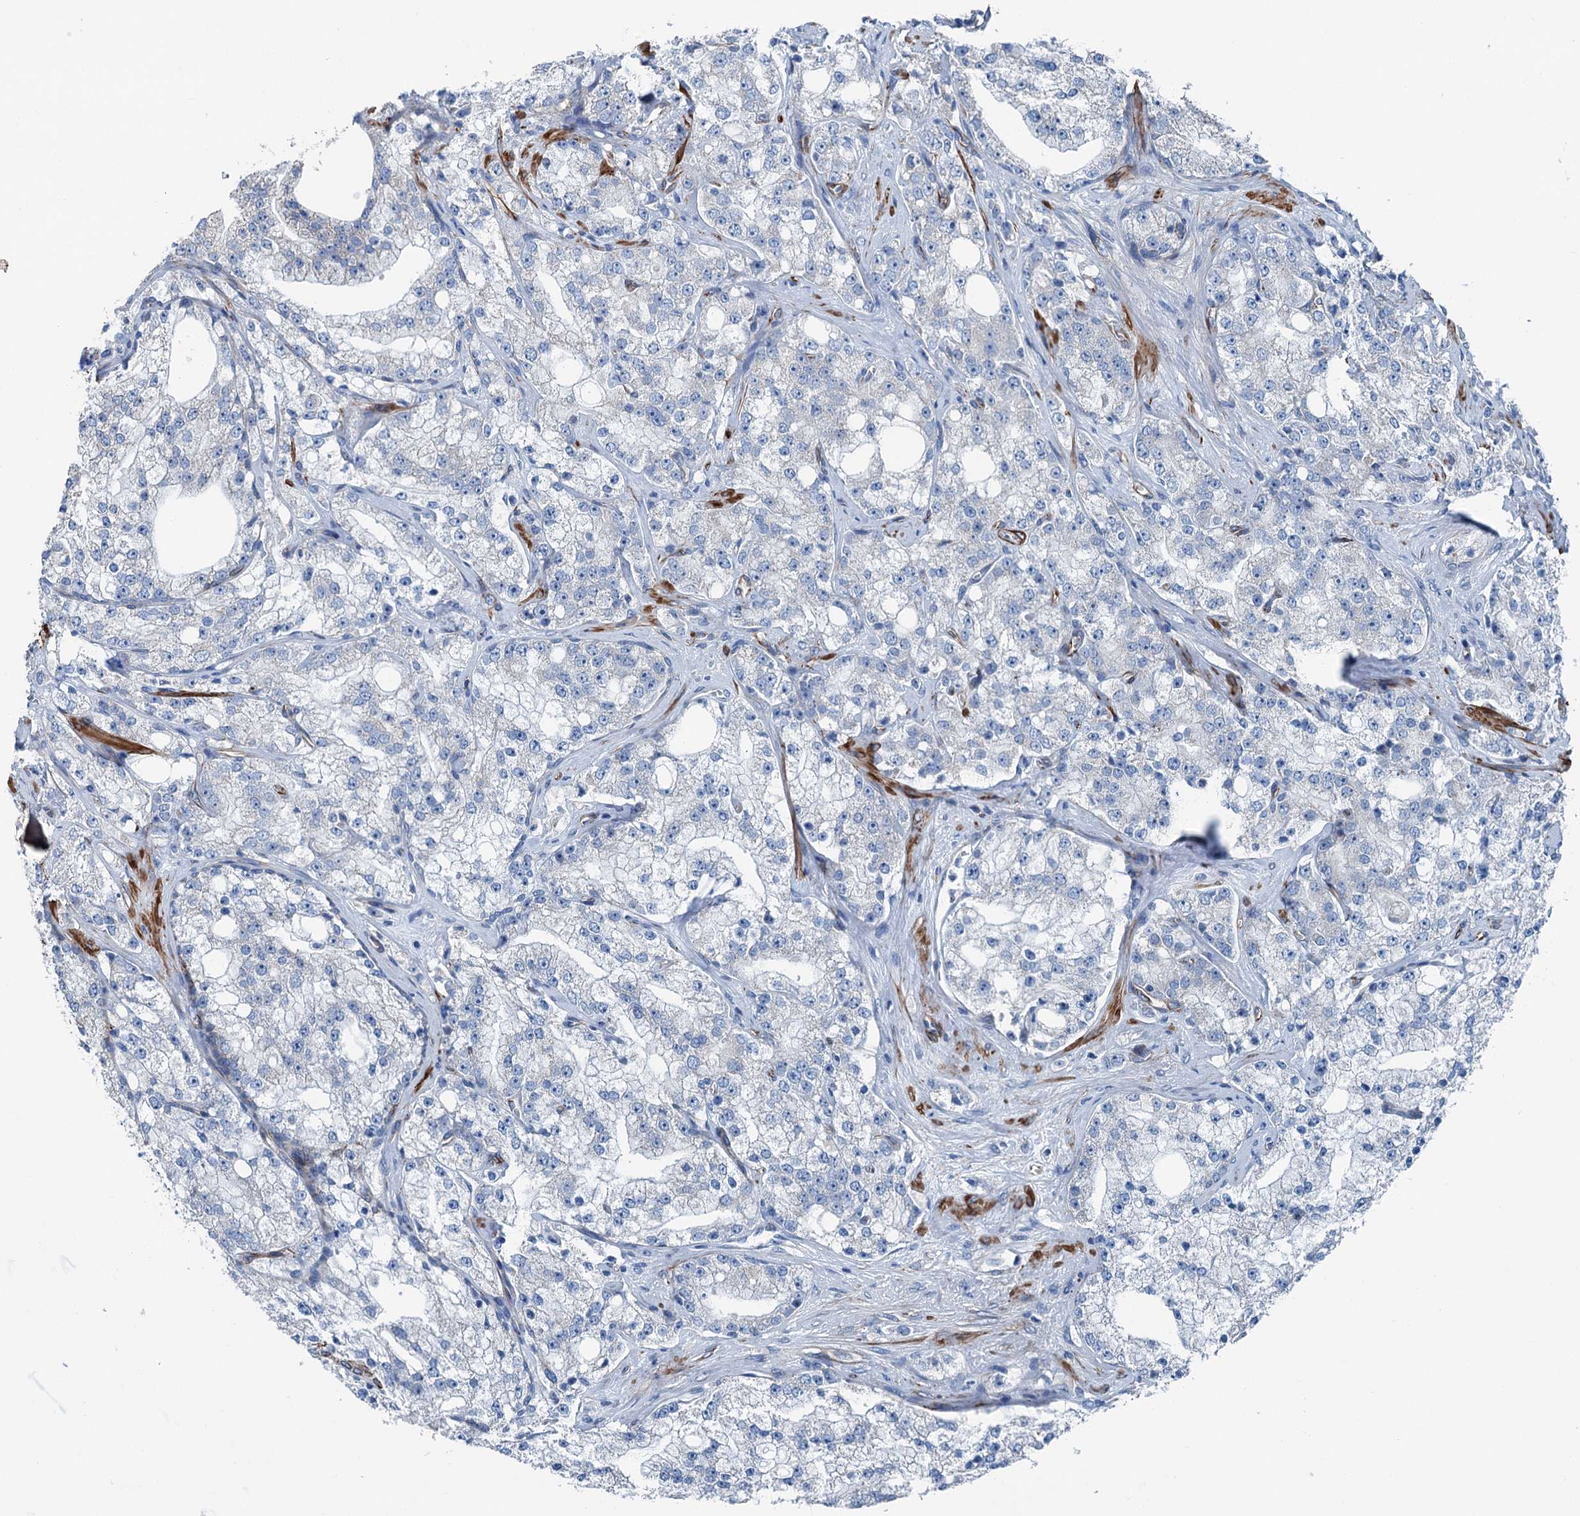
{"staining": {"intensity": "negative", "quantity": "none", "location": "none"}, "tissue": "prostate cancer", "cell_type": "Tumor cells", "image_type": "cancer", "snomed": [{"axis": "morphology", "description": "Adenocarcinoma, High grade"}, {"axis": "topography", "description": "Prostate"}], "caption": "Tumor cells are negative for protein expression in human prostate adenocarcinoma (high-grade).", "gene": "CALCOCO1", "patient": {"sex": "male", "age": 64}}